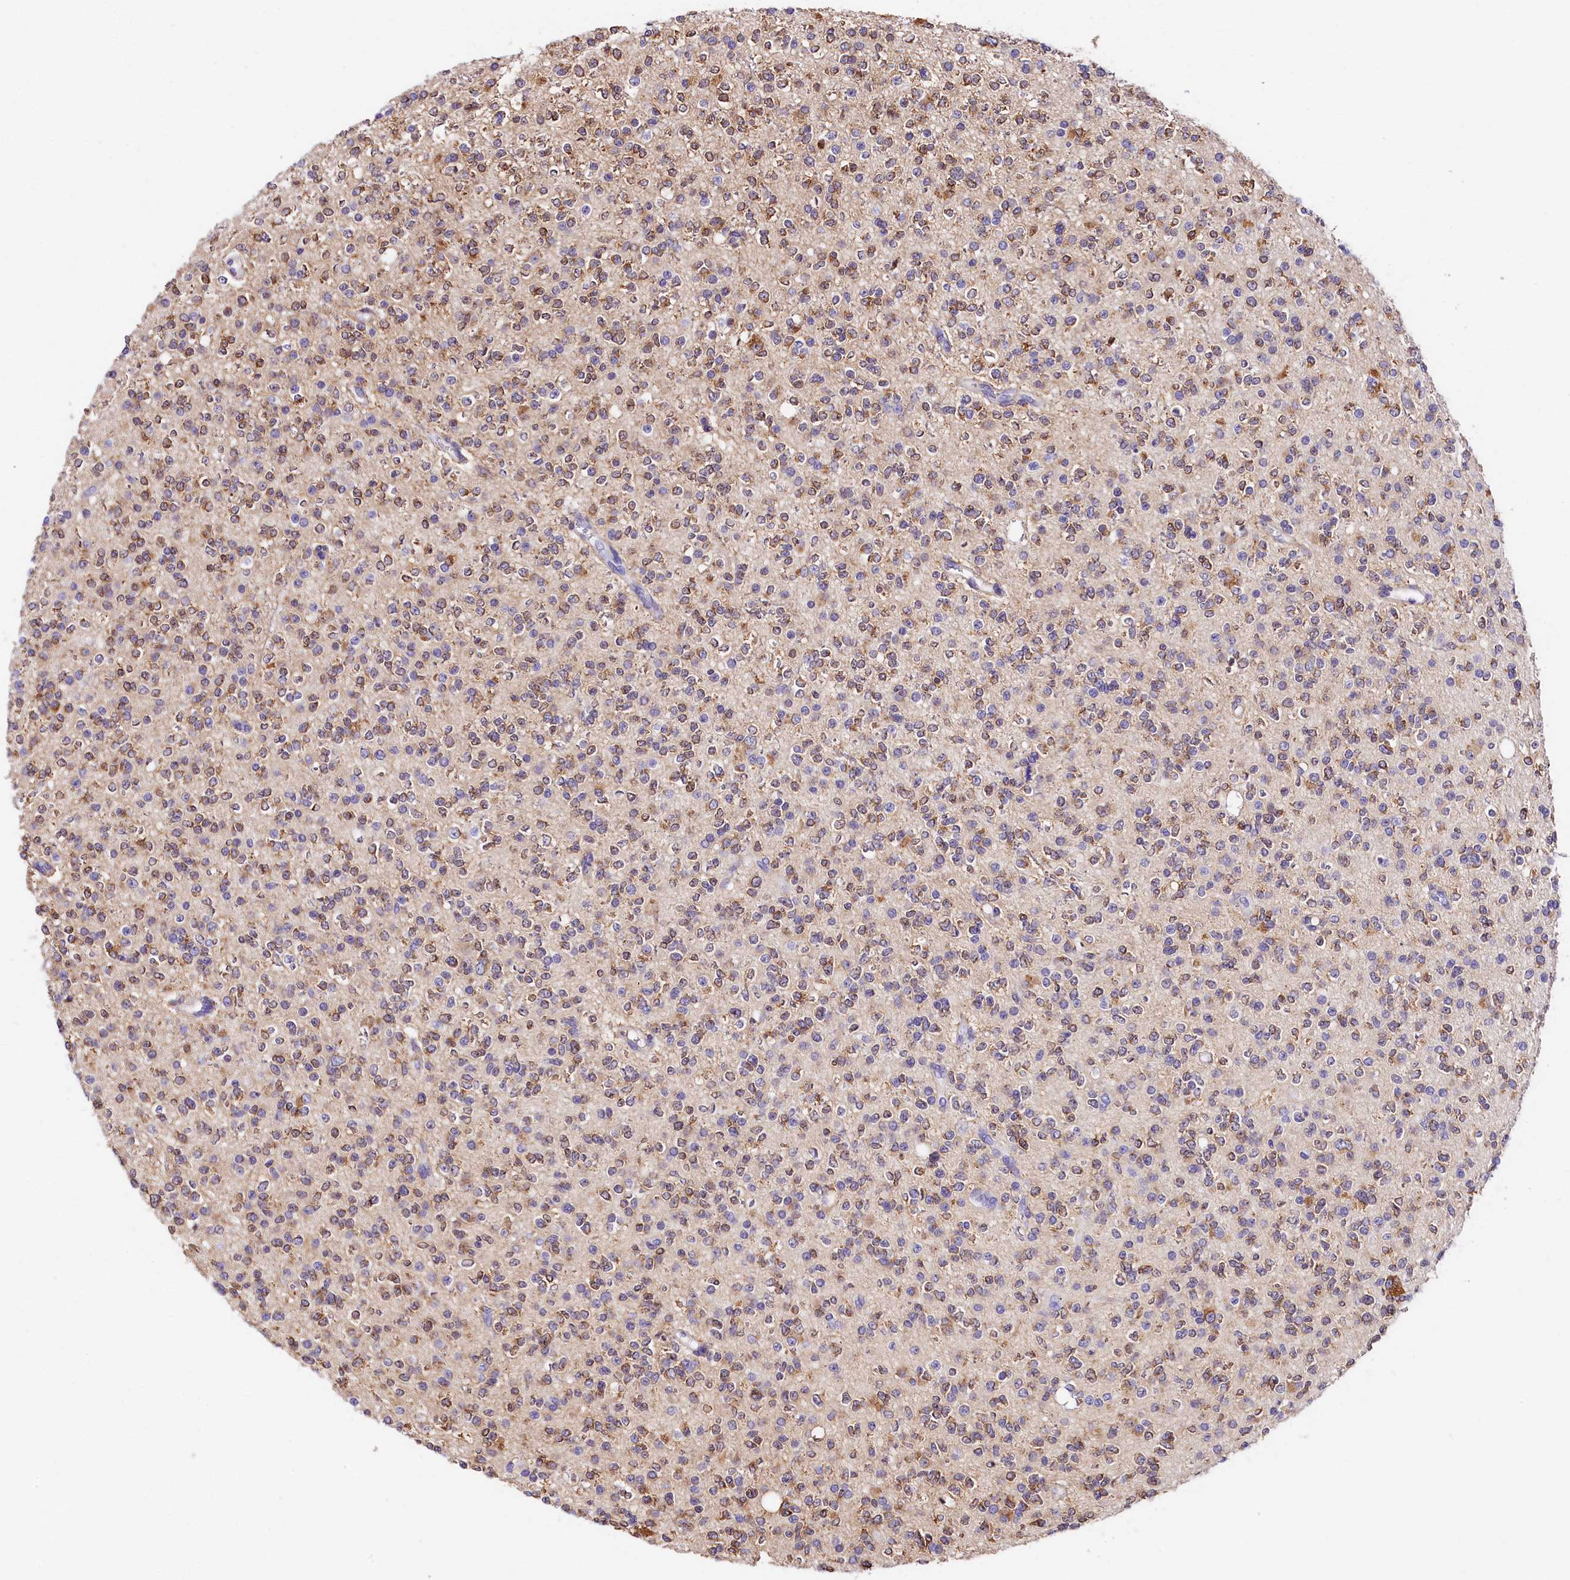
{"staining": {"intensity": "moderate", "quantity": "25%-75%", "location": "cytoplasmic/membranous"}, "tissue": "glioma", "cell_type": "Tumor cells", "image_type": "cancer", "snomed": [{"axis": "morphology", "description": "Glioma, malignant, High grade"}, {"axis": "topography", "description": "Brain"}], "caption": "An immunohistochemistry micrograph of neoplastic tissue is shown. Protein staining in brown highlights moderate cytoplasmic/membranous positivity in malignant high-grade glioma within tumor cells.", "gene": "ITGA1", "patient": {"sex": "male", "age": 34}}